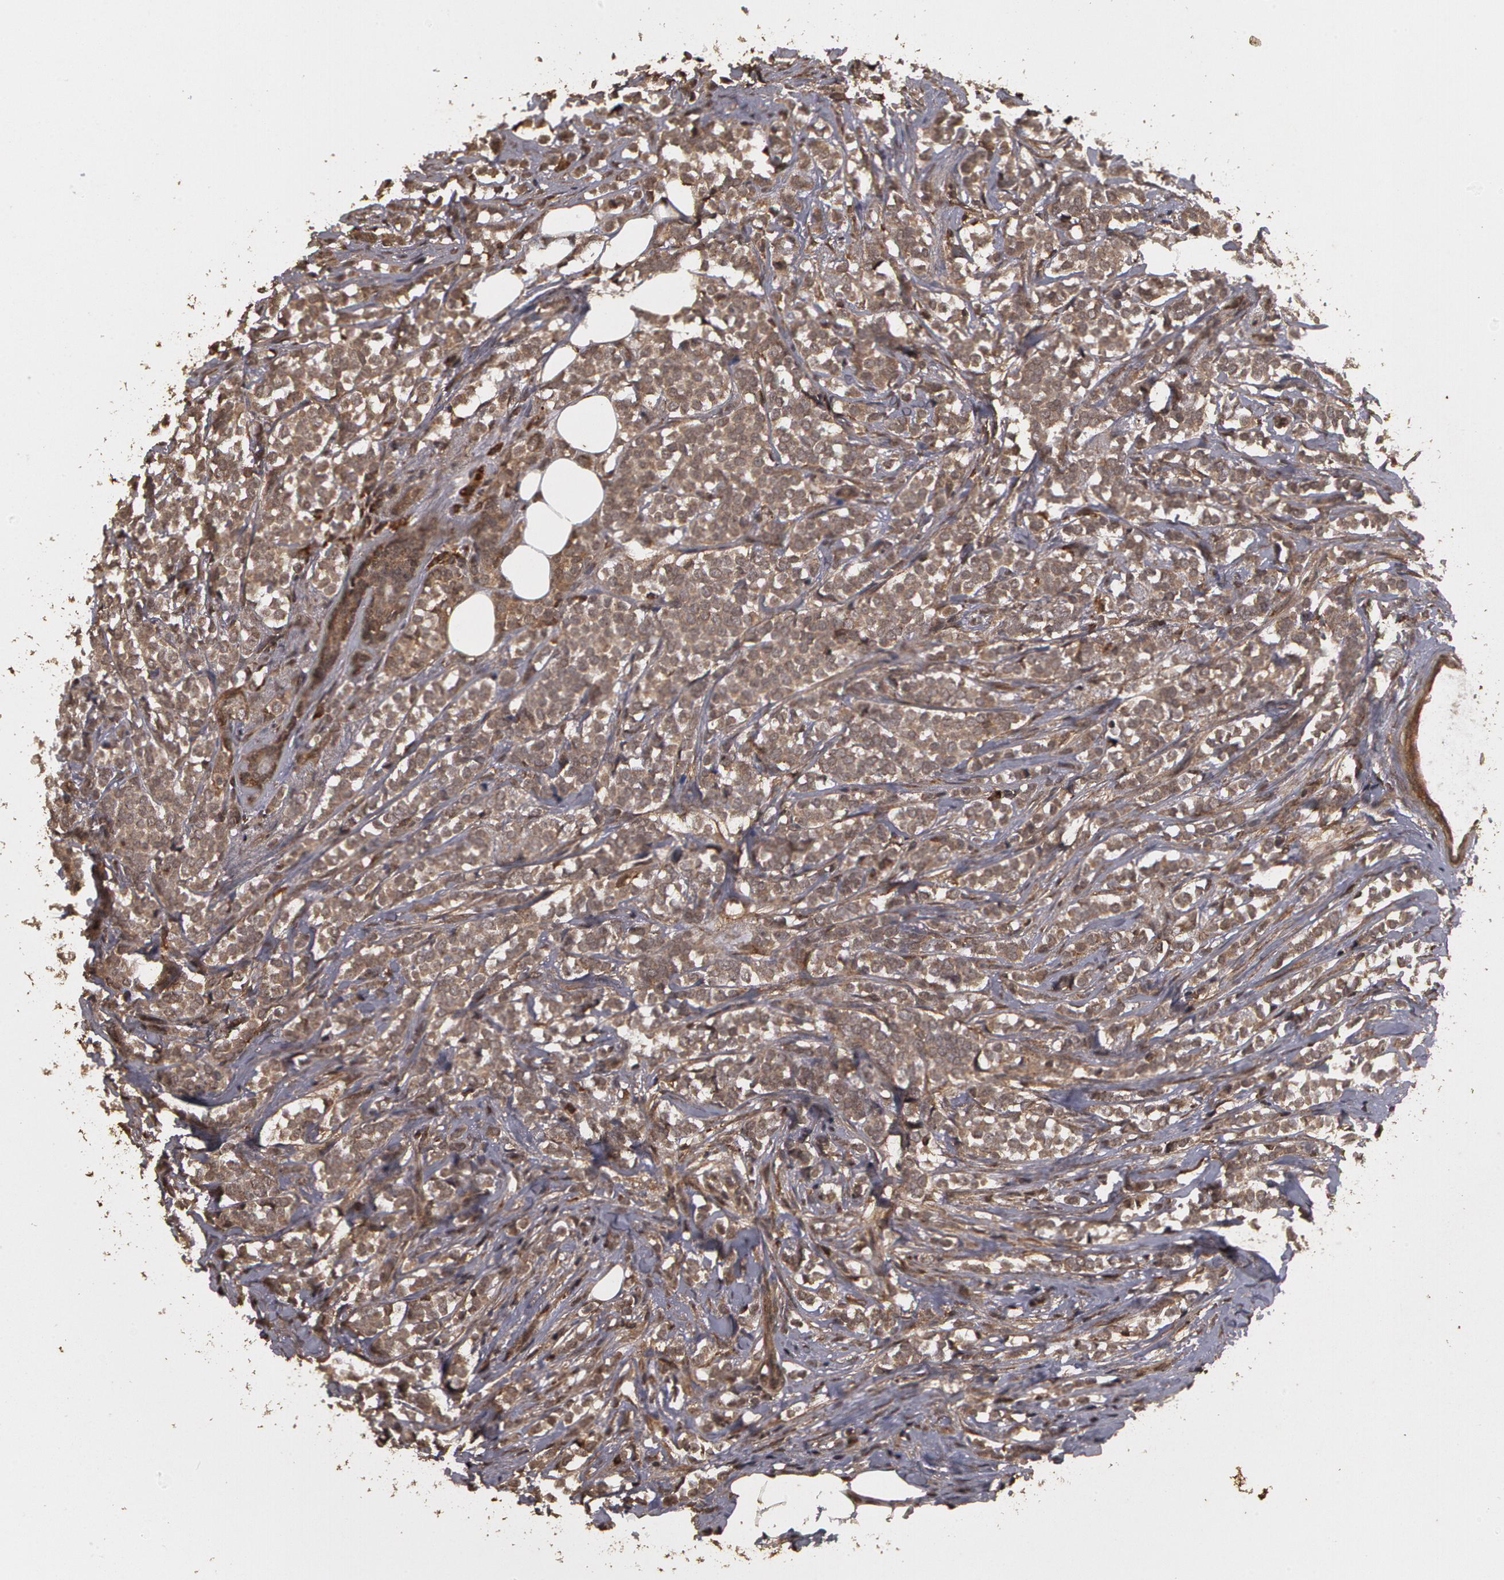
{"staining": {"intensity": "weak", "quantity": ">75%", "location": "cytoplasmic/membranous"}, "tissue": "breast cancer", "cell_type": "Tumor cells", "image_type": "cancer", "snomed": [{"axis": "morphology", "description": "Lobular carcinoma"}, {"axis": "topography", "description": "Breast"}], "caption": "There is low levels of weak cytoplasmic/membranous staining in tumor cells of breast lobular carcinoma, as demonstrated by immunohistochemical staining (brown color).", "gene": "CALR", "patient": {"sex": "female", "age": 56}}